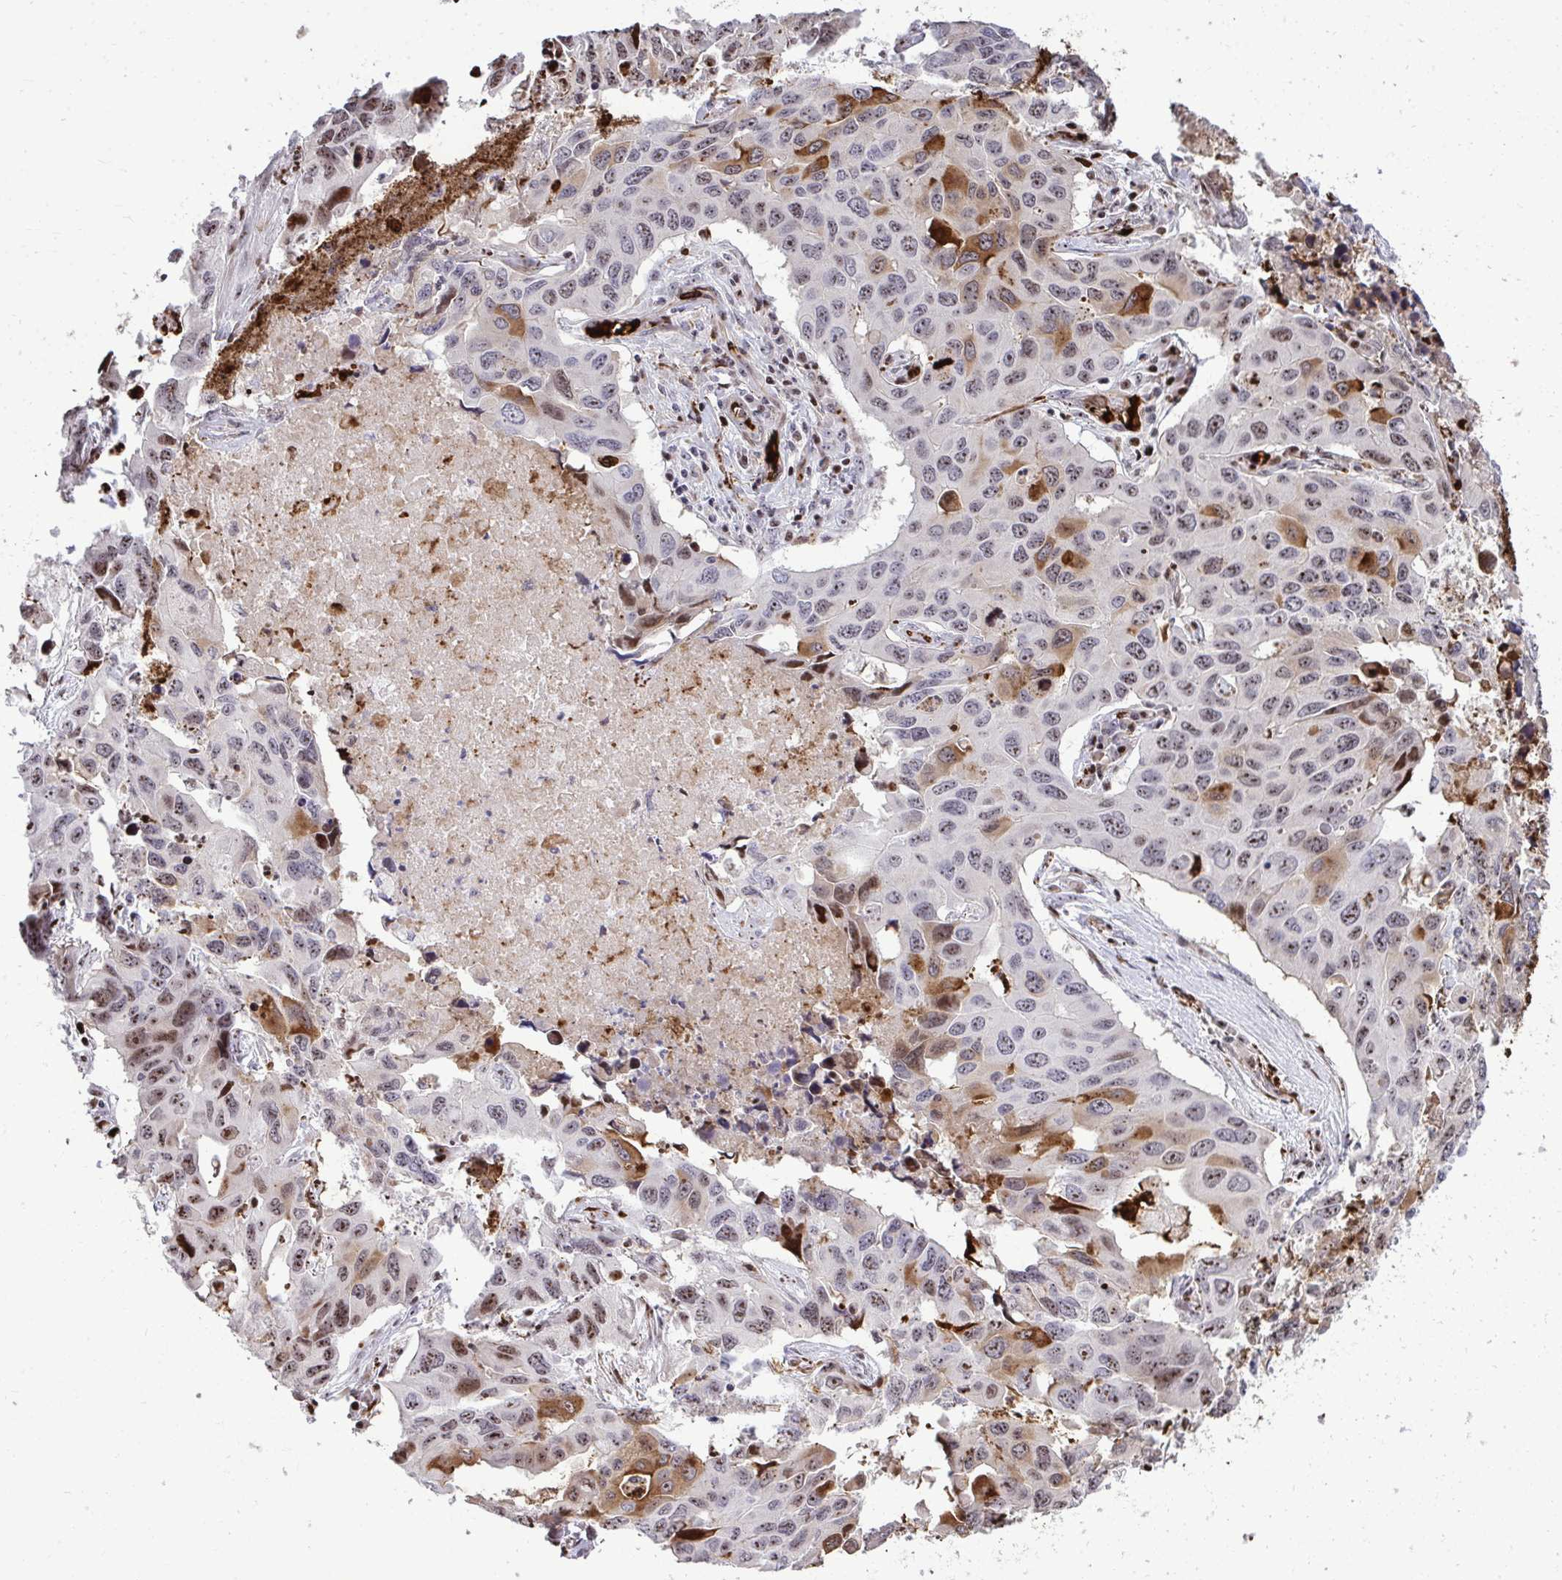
{"staining": {"intensity": "moderate", "quantity": "25%-75%", "location": "cytoplasmic/membranous,nuclear"}, "tissue": "lung cancer", "cell_type": "Tumor cells", "image_type": "cancer", "snomed": [{"axis": "morphology", "description": "Adenocarcinoma, NOS"}, {"axis": "topography", "description": "Lung"}], "caption": "Moderate cytoplasmic/membranous and nuclear protein expression is seen in approximately 25%-75% of tumor cells in lung cancer (adenocarcinoma).", "gene": "DLX4", "patient": {"sex": "male", "age": 64}}